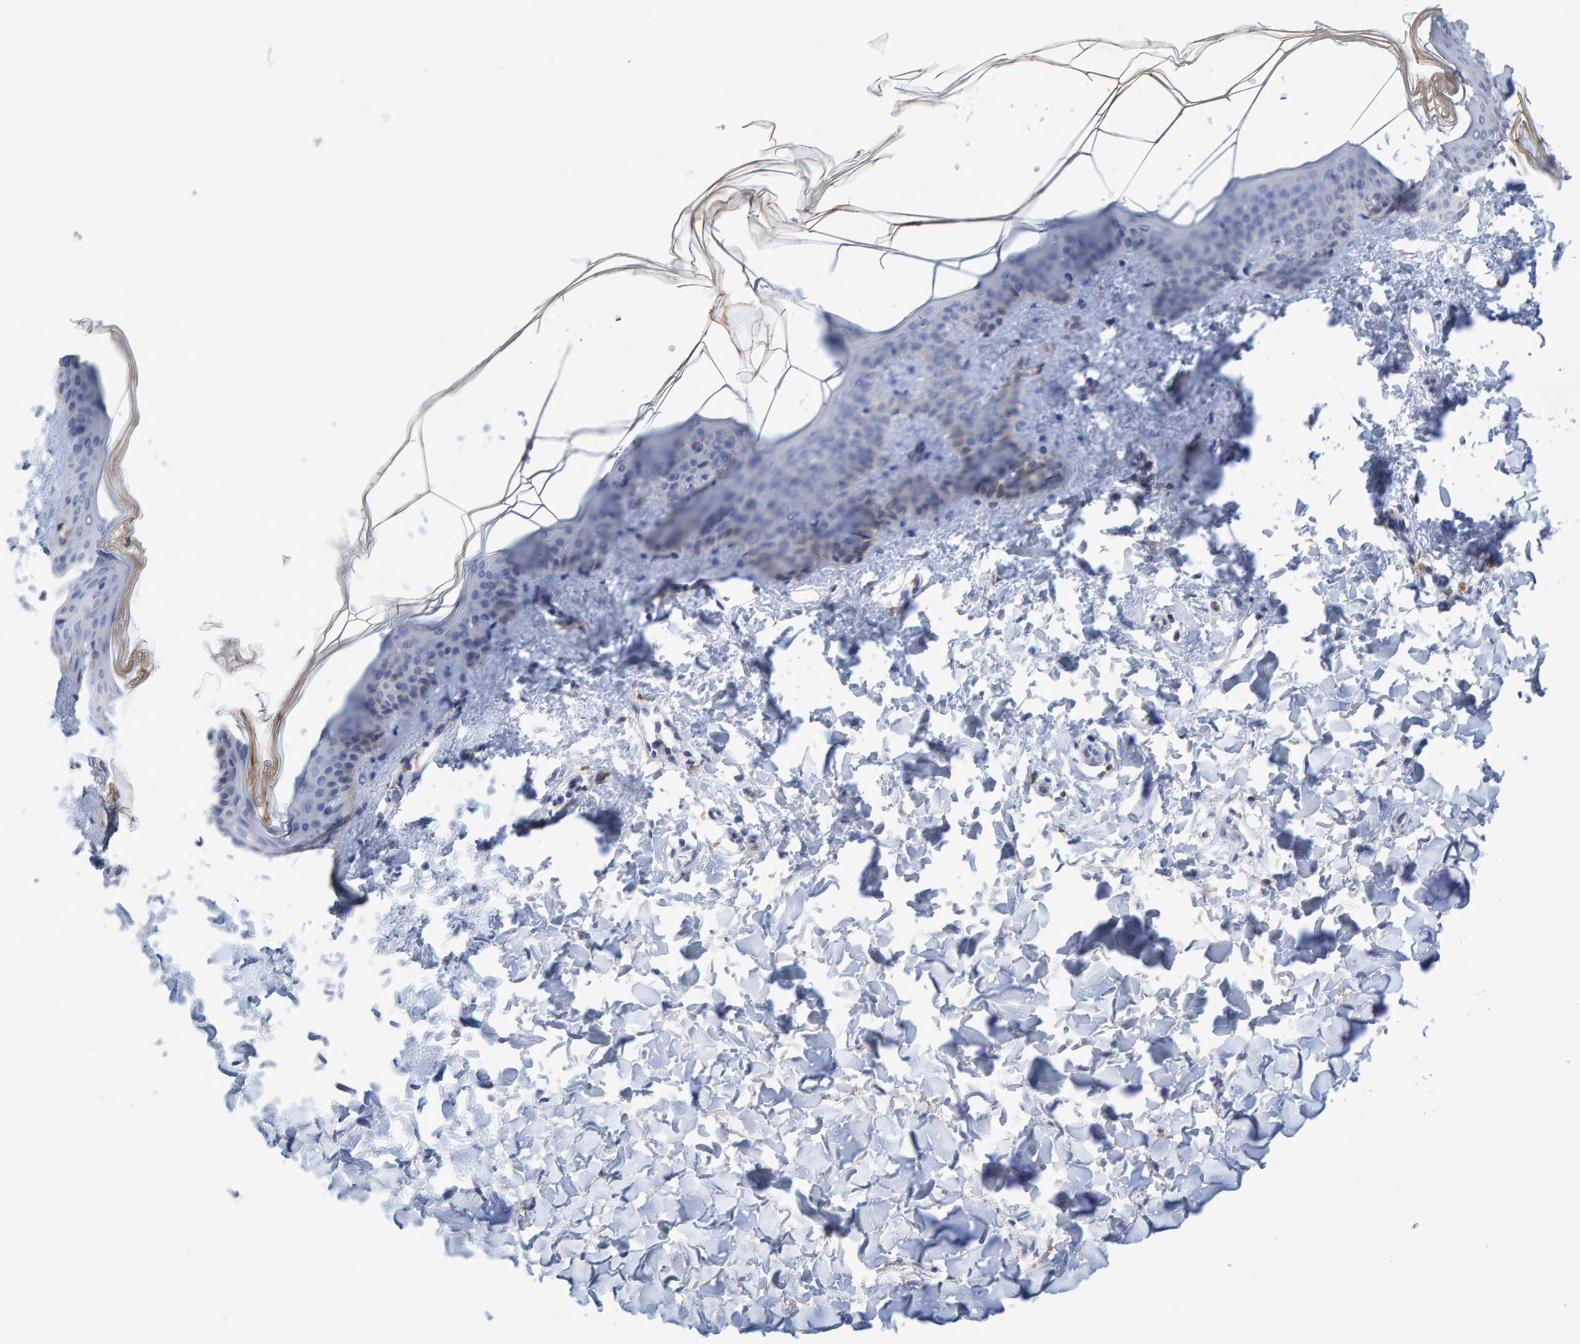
{"staining": {"intensity": "negative", "quantity": "none", "location": "none"}, "tissue": "skin", "cell_type": "Fibroblasts", "image_type": "normal", "snomed": [{"axis": "morphology", "description": "Normal tissue, NOS"}, {"axis": "topography", "description": "Skin"}], "caption": "Immunohistochemistry (IHC) micrograph of benign skin: human skin stained with DAB (3,3'-diaminobenzidine) exhibits no significant protein staining in fibroblasts.", "gene": "CTH", "patient": {"sex": "female", "age": 17}}